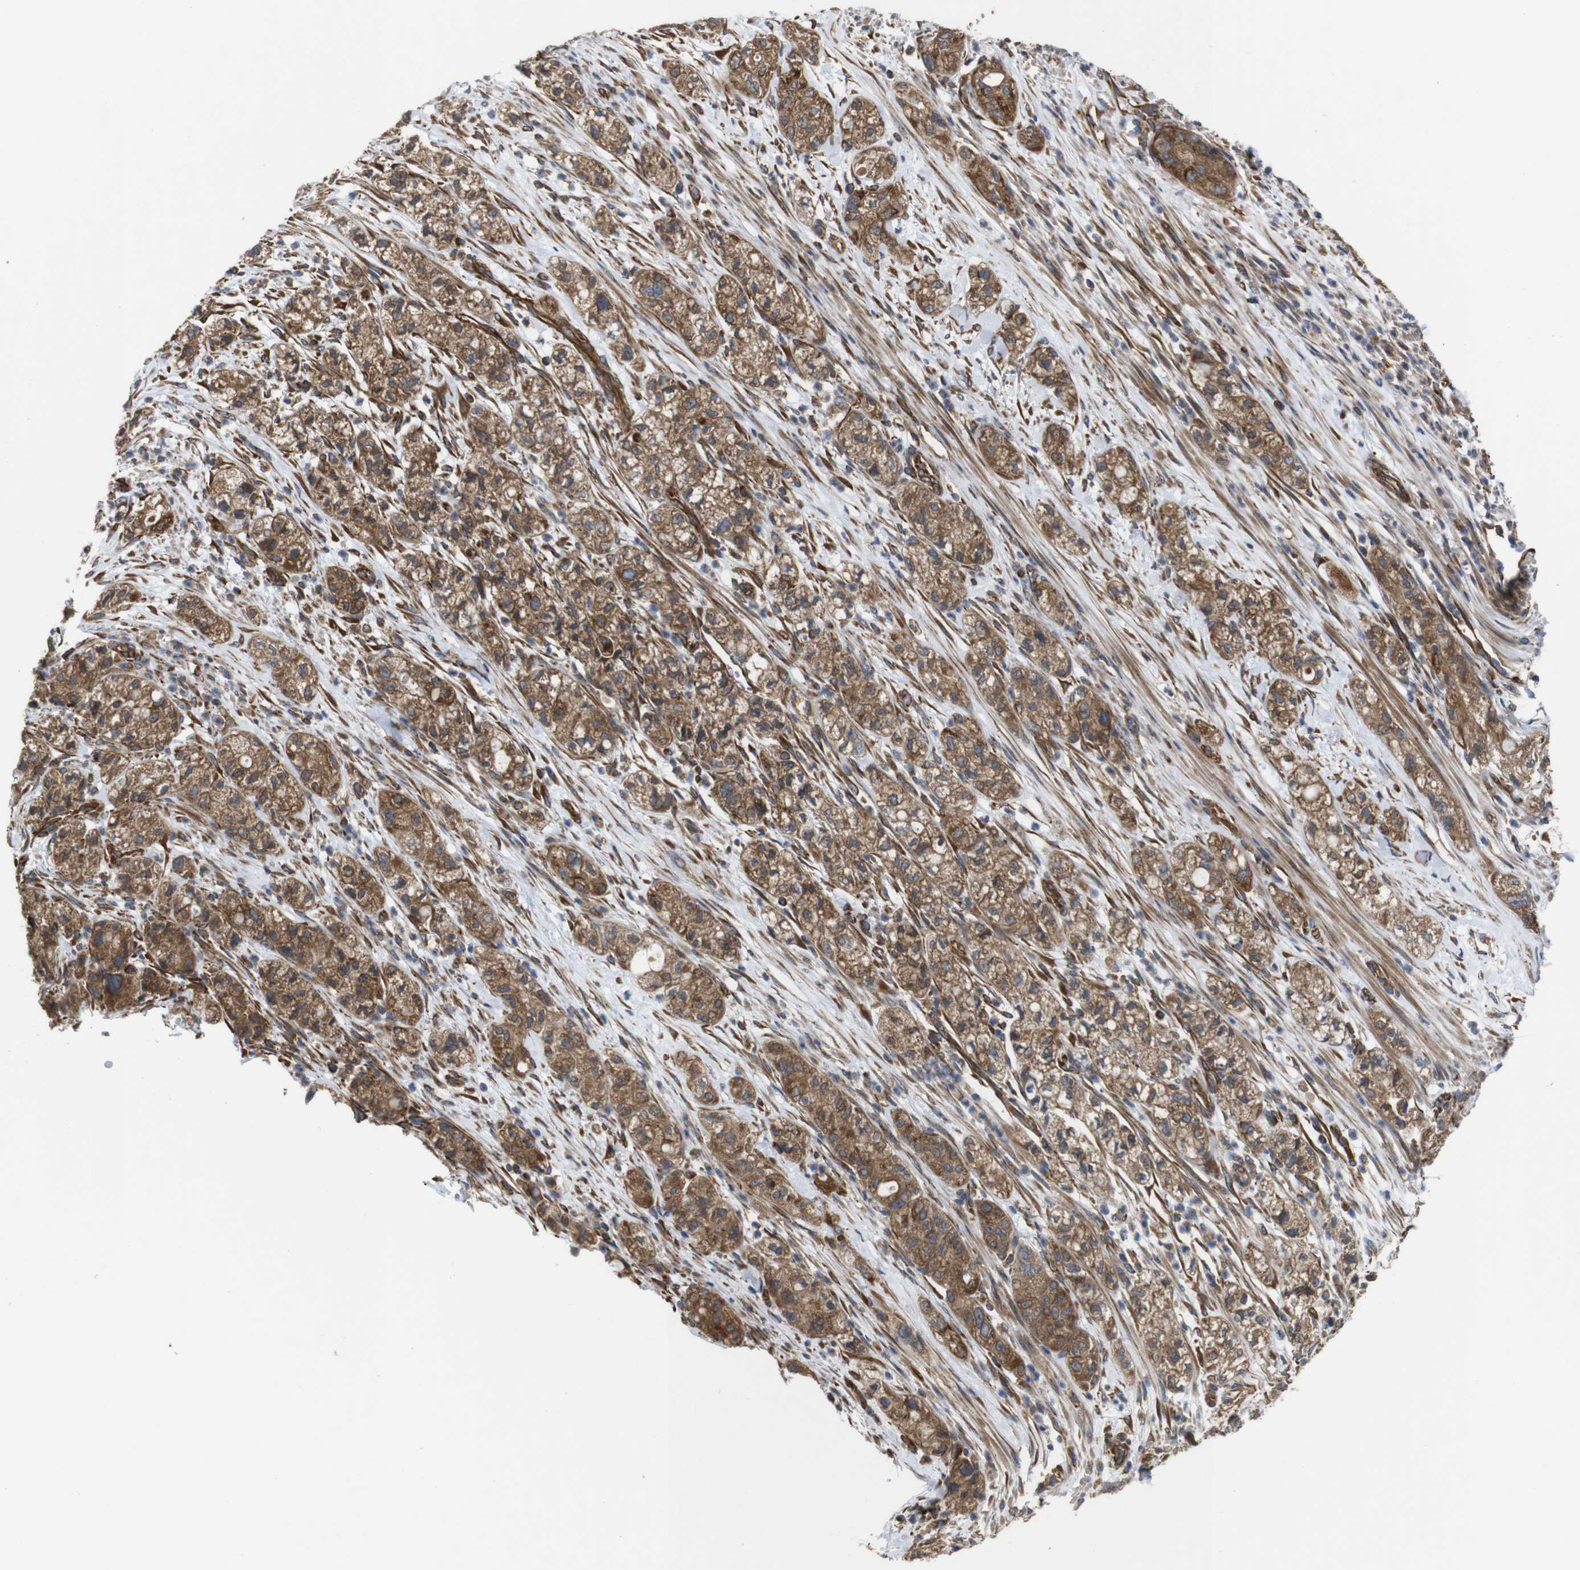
{"staining": {"intensity": "moderate", "quantity": ">75%", "location": "cytoplasmic/membranous"}, "tissue": "pancreatic cancer", "cell_type": "Tumor cells", "image_type": "cancer", "snomed": [{"axis": "morphology", "description": "Adenocarcinoma, NOS"}, {"axis": "topography", "description": "Pancreas"}], "caption": "About >75% of tumor cells in adenocarcinoma (pancreatic) display moderate cytoplasmic/membranous protein positivity as visualized by brown immunohistochemical staining.", "gene": "POMK", "patient": {"sex": "female", "age": 78}}